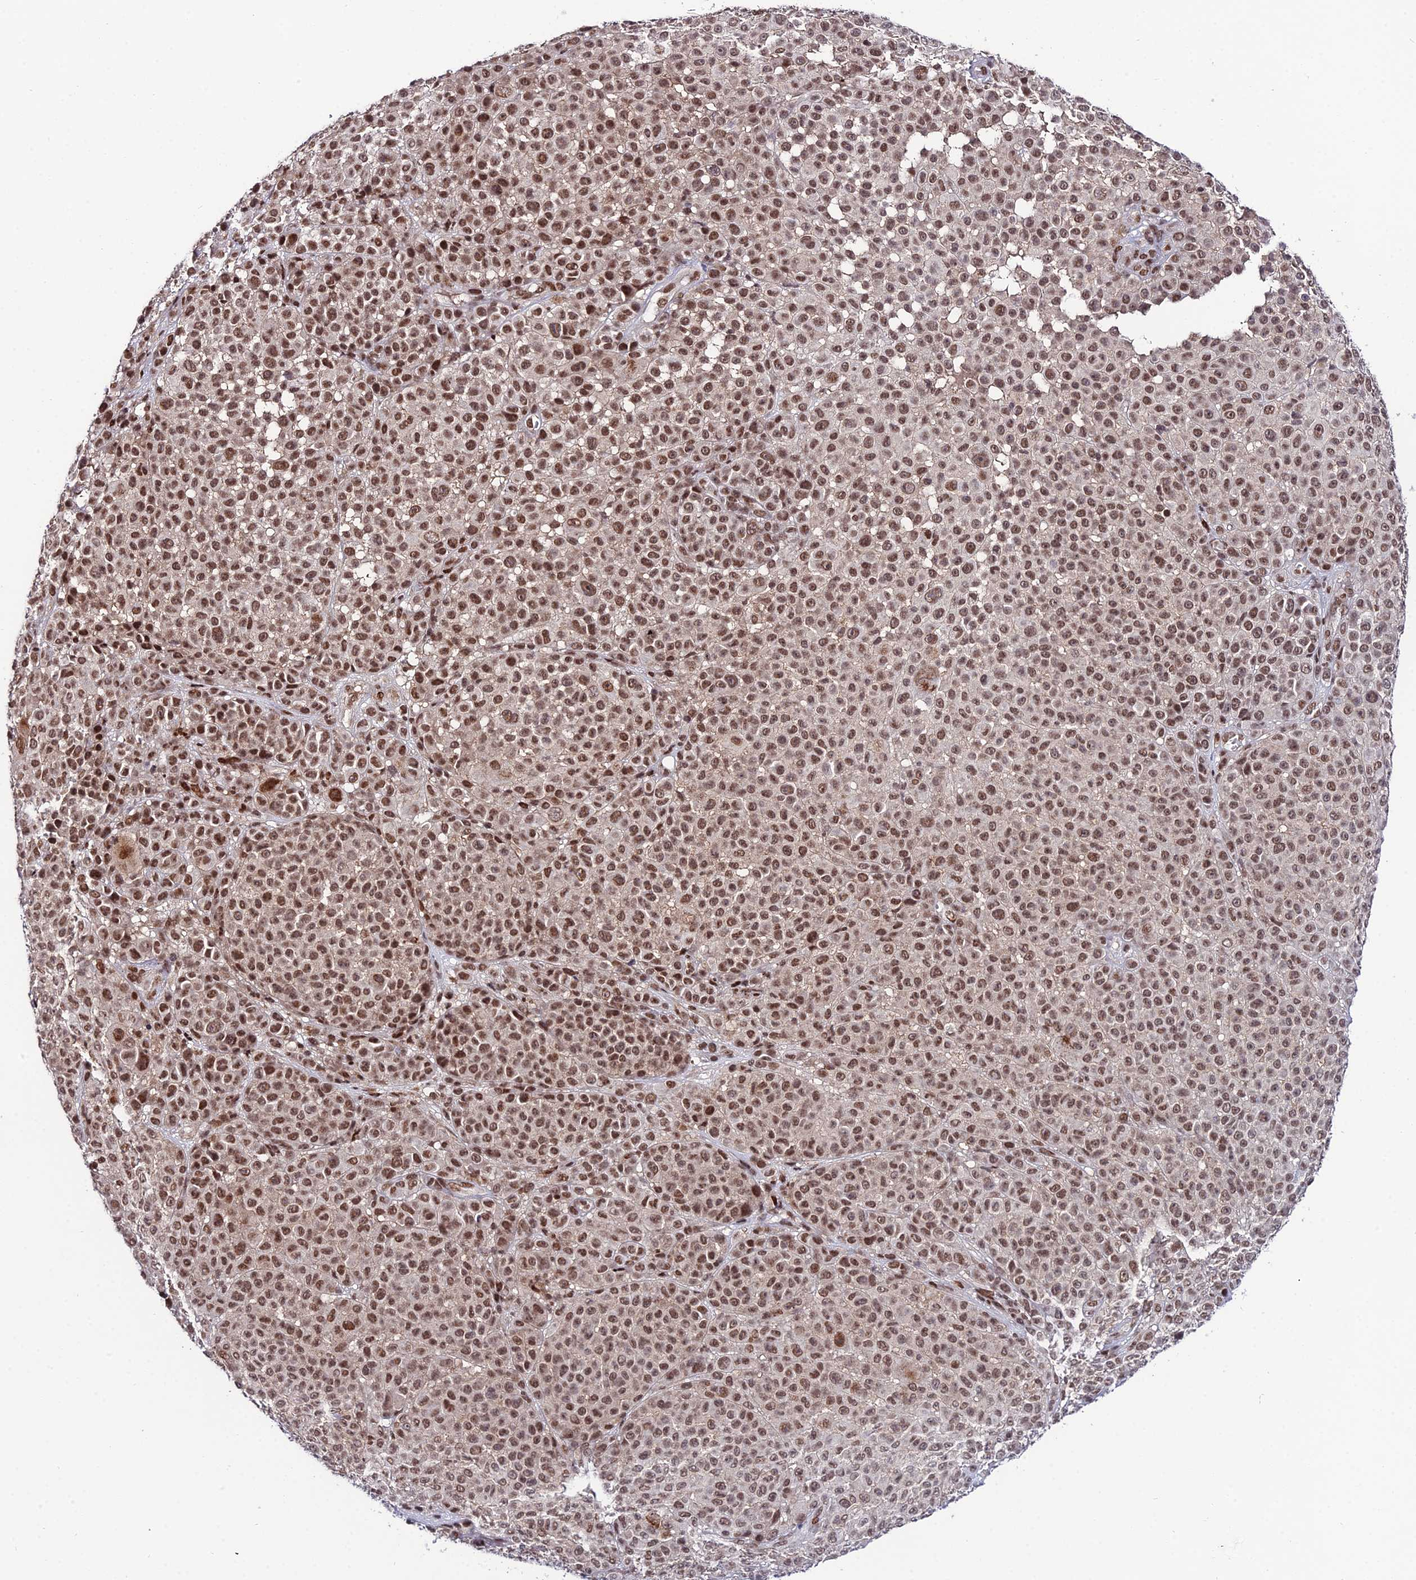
{"staining": {"intensity": "moderate", "quantity": ">75%", "location": "nuclear"}, "tissue": "melanoma", "cell_type": "Tumor cells", "image_type": "cancer", "snomed": [{"axis": "morphology", "description": "Malignant melanoma, NOS"}, {"axis": "topography", "description": "Skin"}], "caption": "A histopathology image of malignant melanoma stained for a protein demonstrates moderate nuclear brown staining in tumor cells.", "gene": "SYT15", "patient": {"sex": "female", "age": 94}}